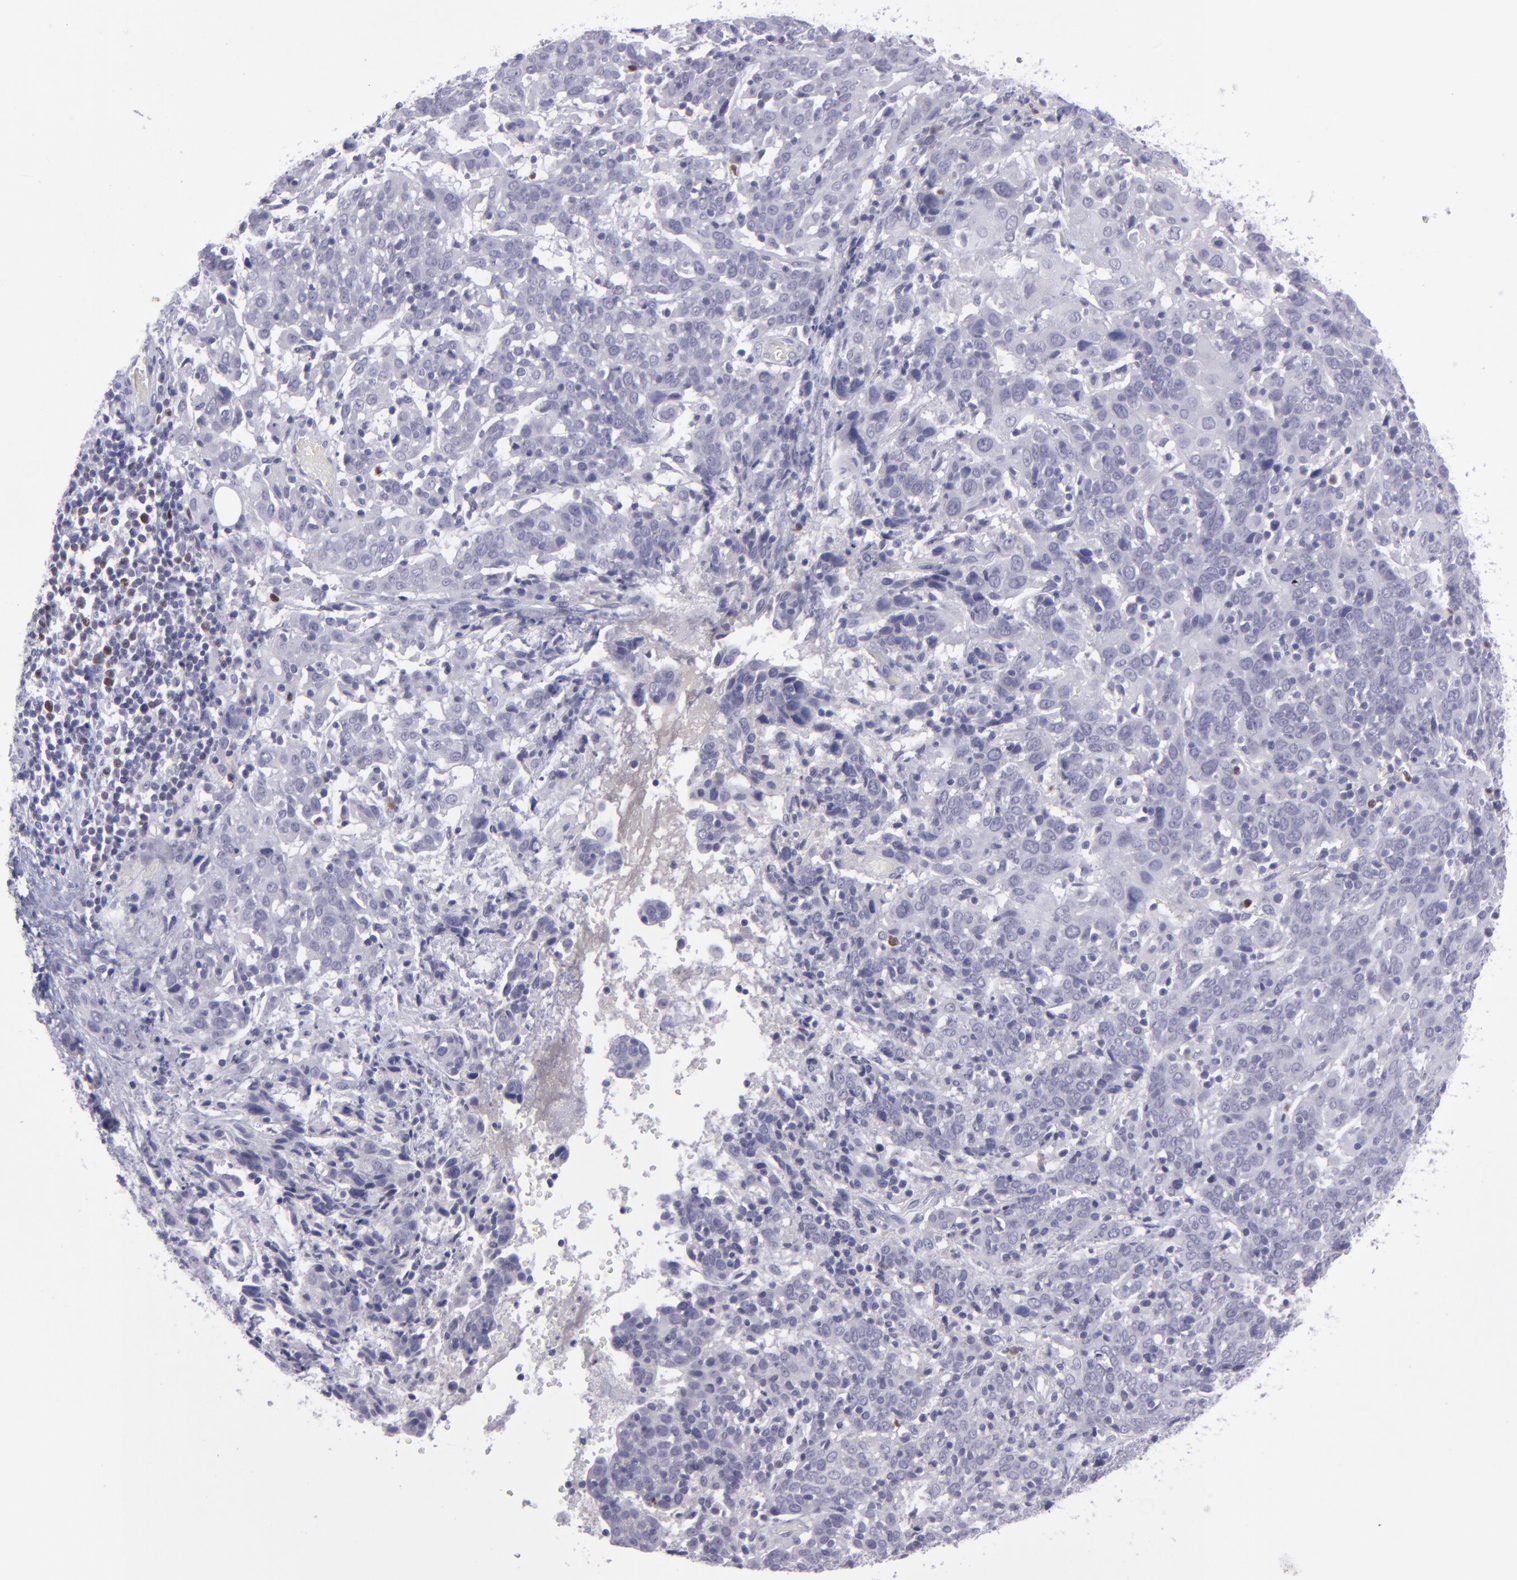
{"staining": {"intensity": "negative", "quantity": "none", "location": "none"}, "tissue": "cervical cancer", "cell_type": "Tumor cells", "image_type": "cancer", "snomed": [{"axis": "morphology", "description": "Normal tissue, NOS"}, {"axis": "morphology", "description": "Squamous cell carcinoma, NOS"}, {"axis": "topography", "description": "Cervix"}], "caption": "Protein analysis of cervical cancer displays no significant positivity in tumor cells. (DAB (3,3'-diaminobenzidine) immunohistochemistry (IHC) visualized using brightfield microscopy, high magnification).", "gene": "POU2F2", "patient": {"sex": "female", "age": 67}}